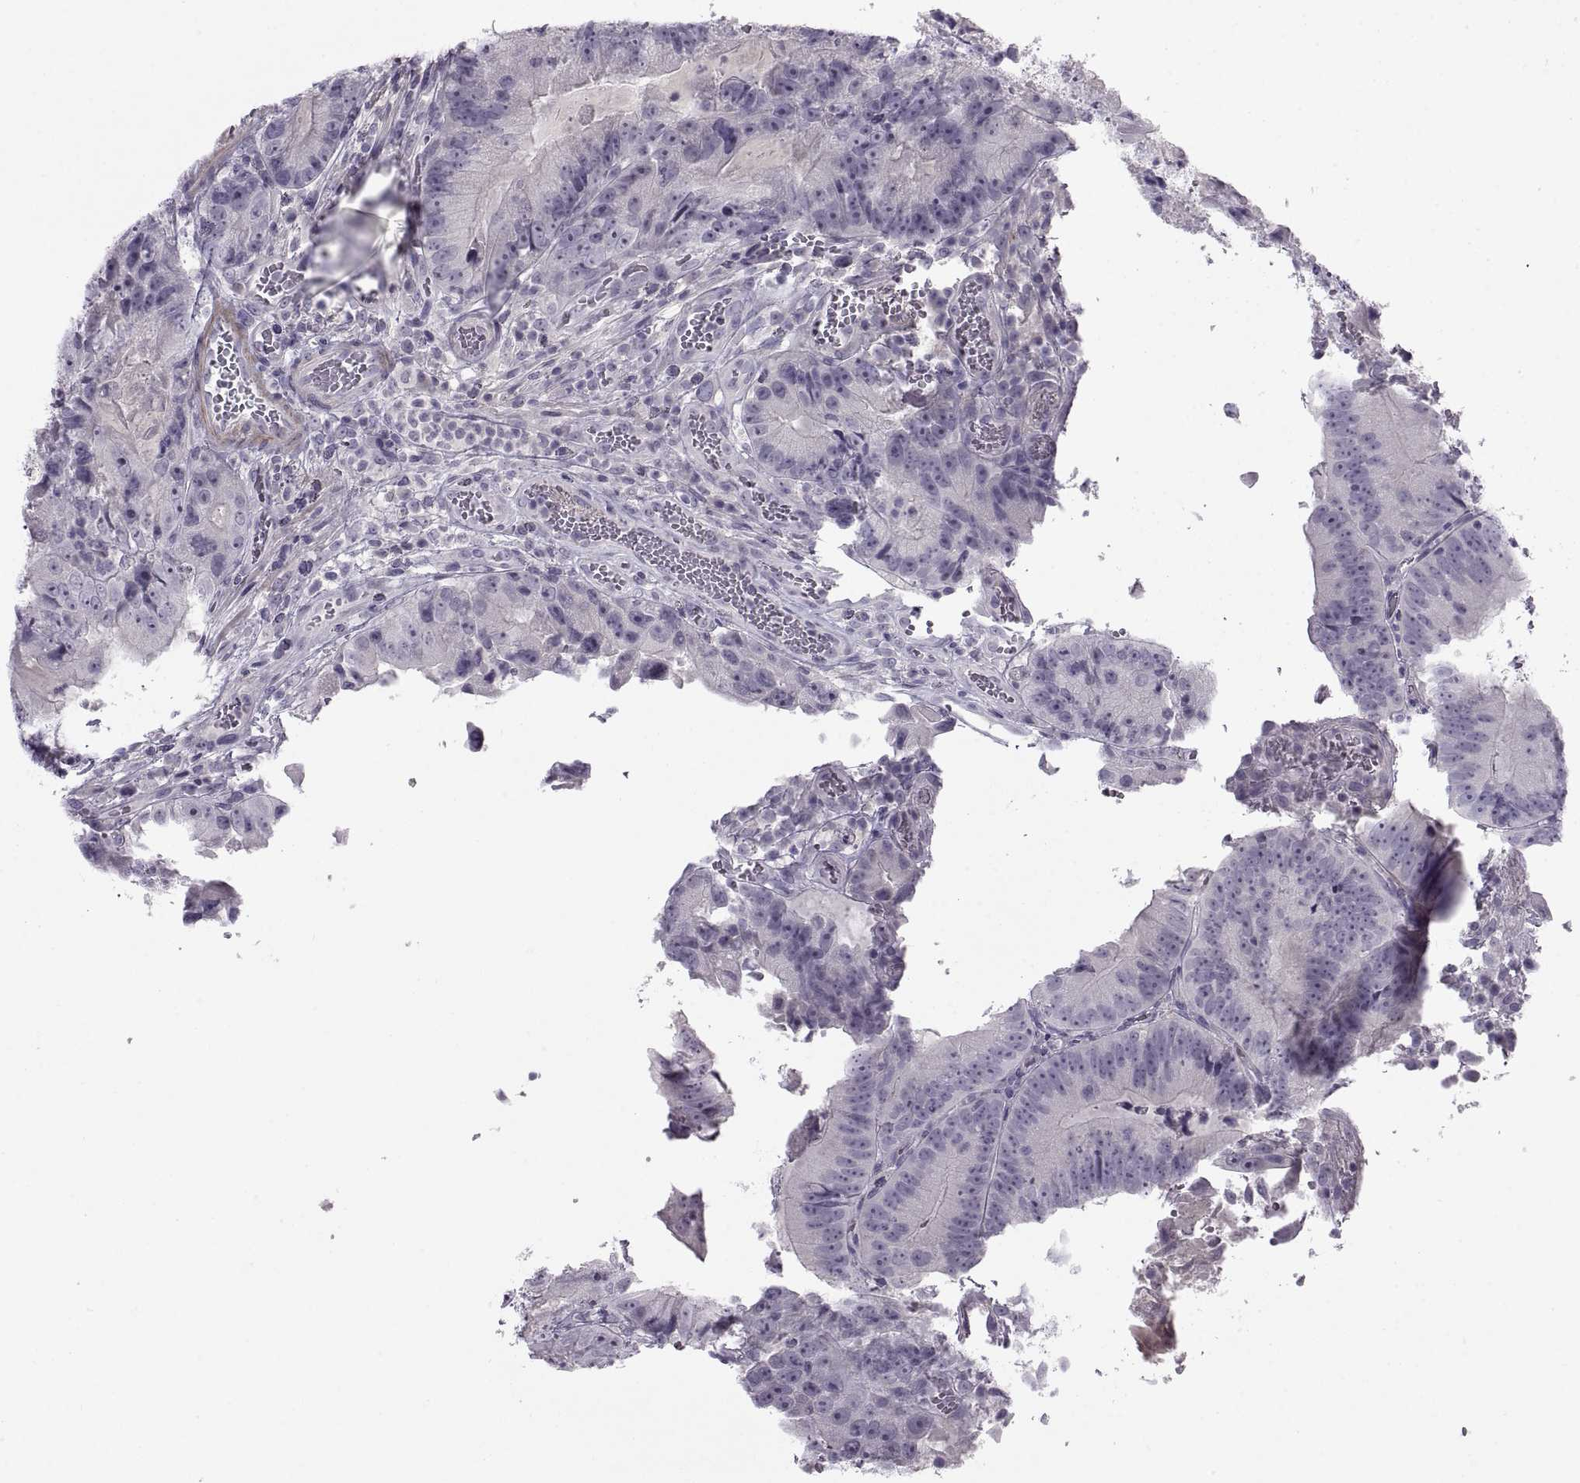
{"staining": {"intensity": "negative", "quantity": "none", "location": "none"}, "tissue": "colorectal cancer", "cell_type": "Tumor cells", "image_type": "cancer", "snomed": [{"axis": "morphology", "description": "Adenocarcinoma, NOS"}, {"axis": "topography", "description": "Colon"}], "caption": "Colorectal cancer was stained to show a protein in brown. There is no significant positivity in tumor cells.", "gene": "BSPH1", "patient": {"sex": "female", "age": 86}}